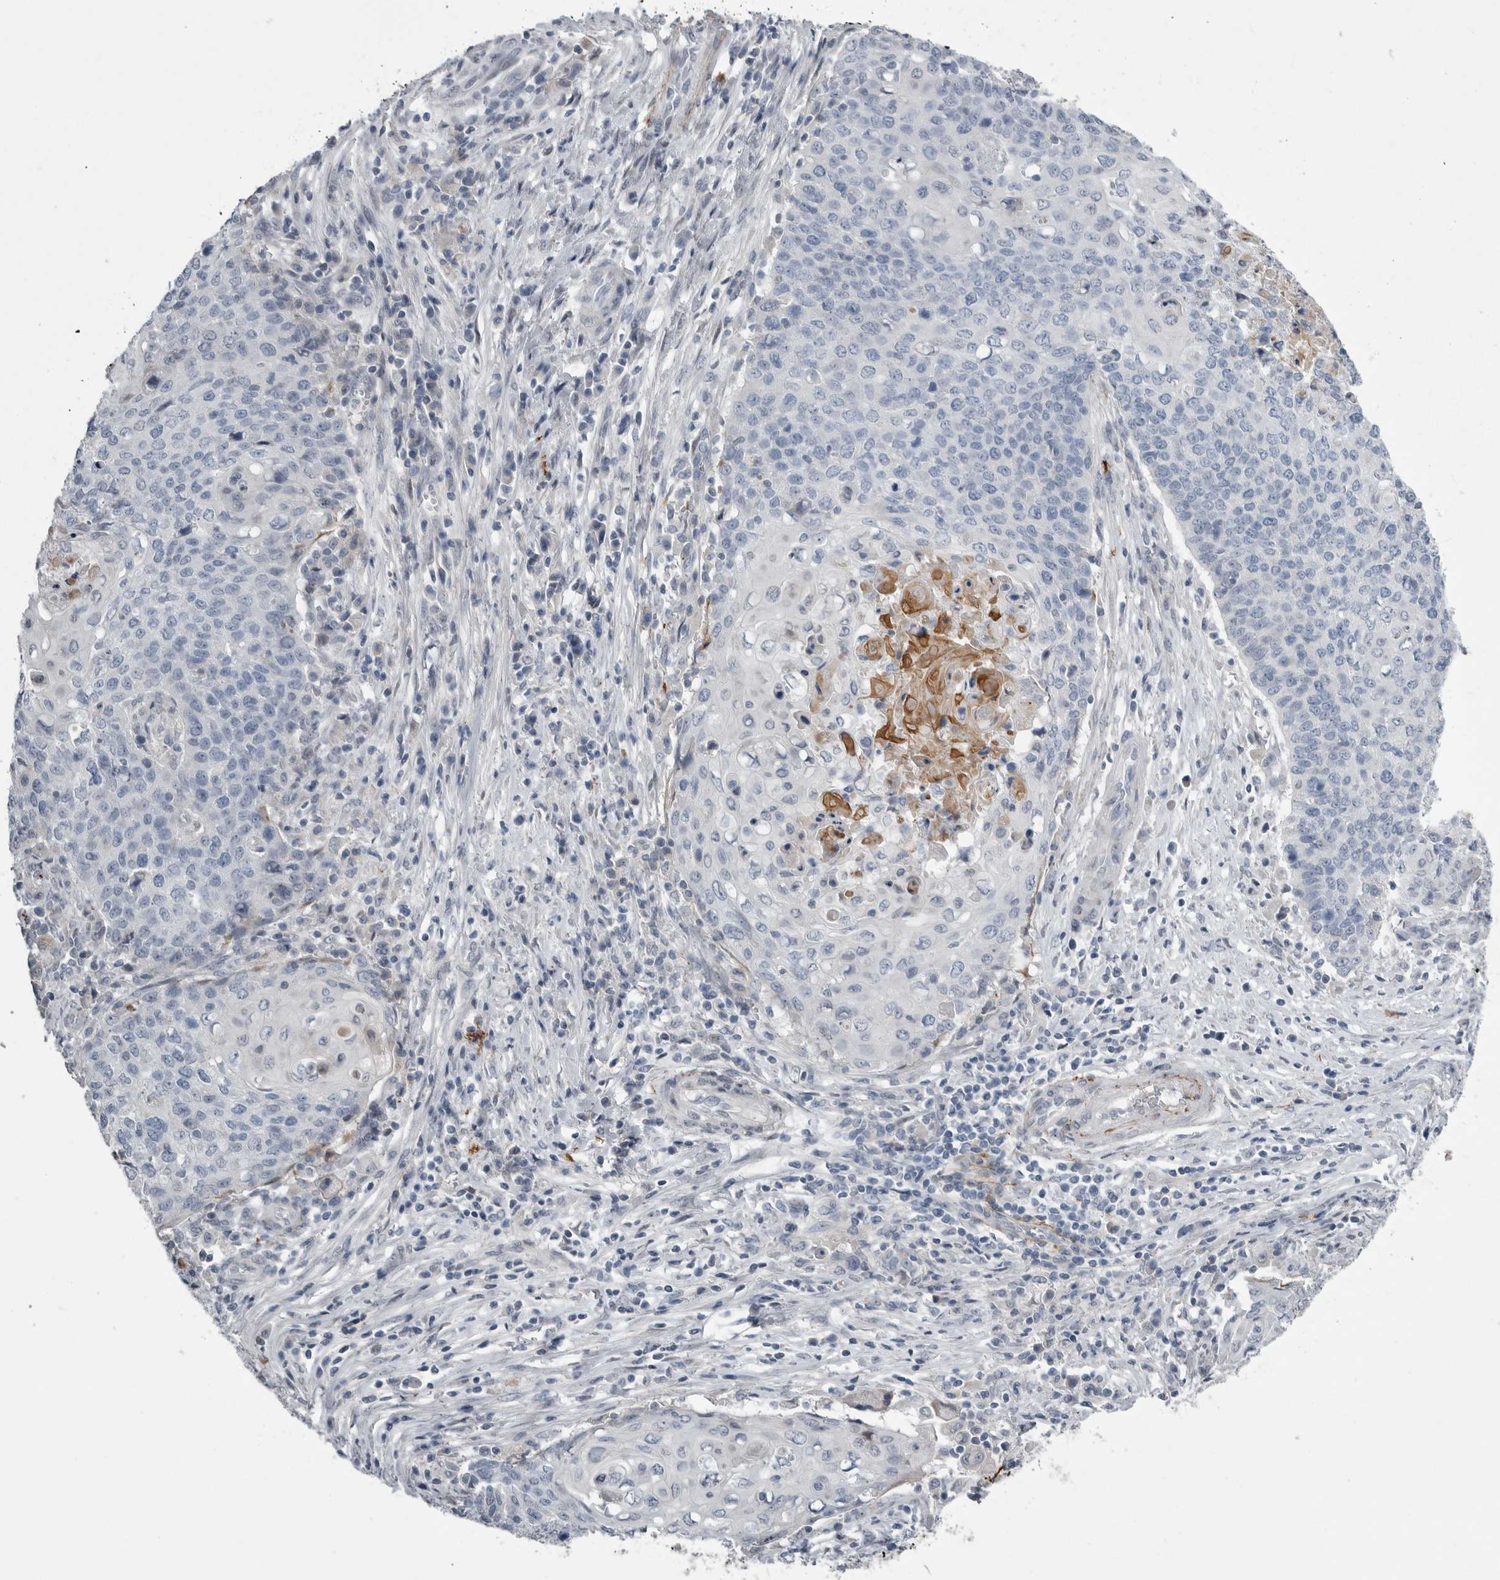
{"staining": {"intensity": "negative", "quantity": "none", "location": "none"}, "tissue": "cervical cancer", "cell_type": "Tumor cells", "image_type": "cancer", "snomed": [{"axis": "morphology", "description": "Squamous cell carcinoma, NOS"}, {"axis": "topography", "description": "Cervix"}], "caption": "DAB (3,3'-diaminobenzidine) immunohistochemical staining of human cervical cancer (squamous cell carcinoma) displays no significant expression in tumor cells.", "gene": "CRP", "patient": {"sex": "female", "age": 39}}